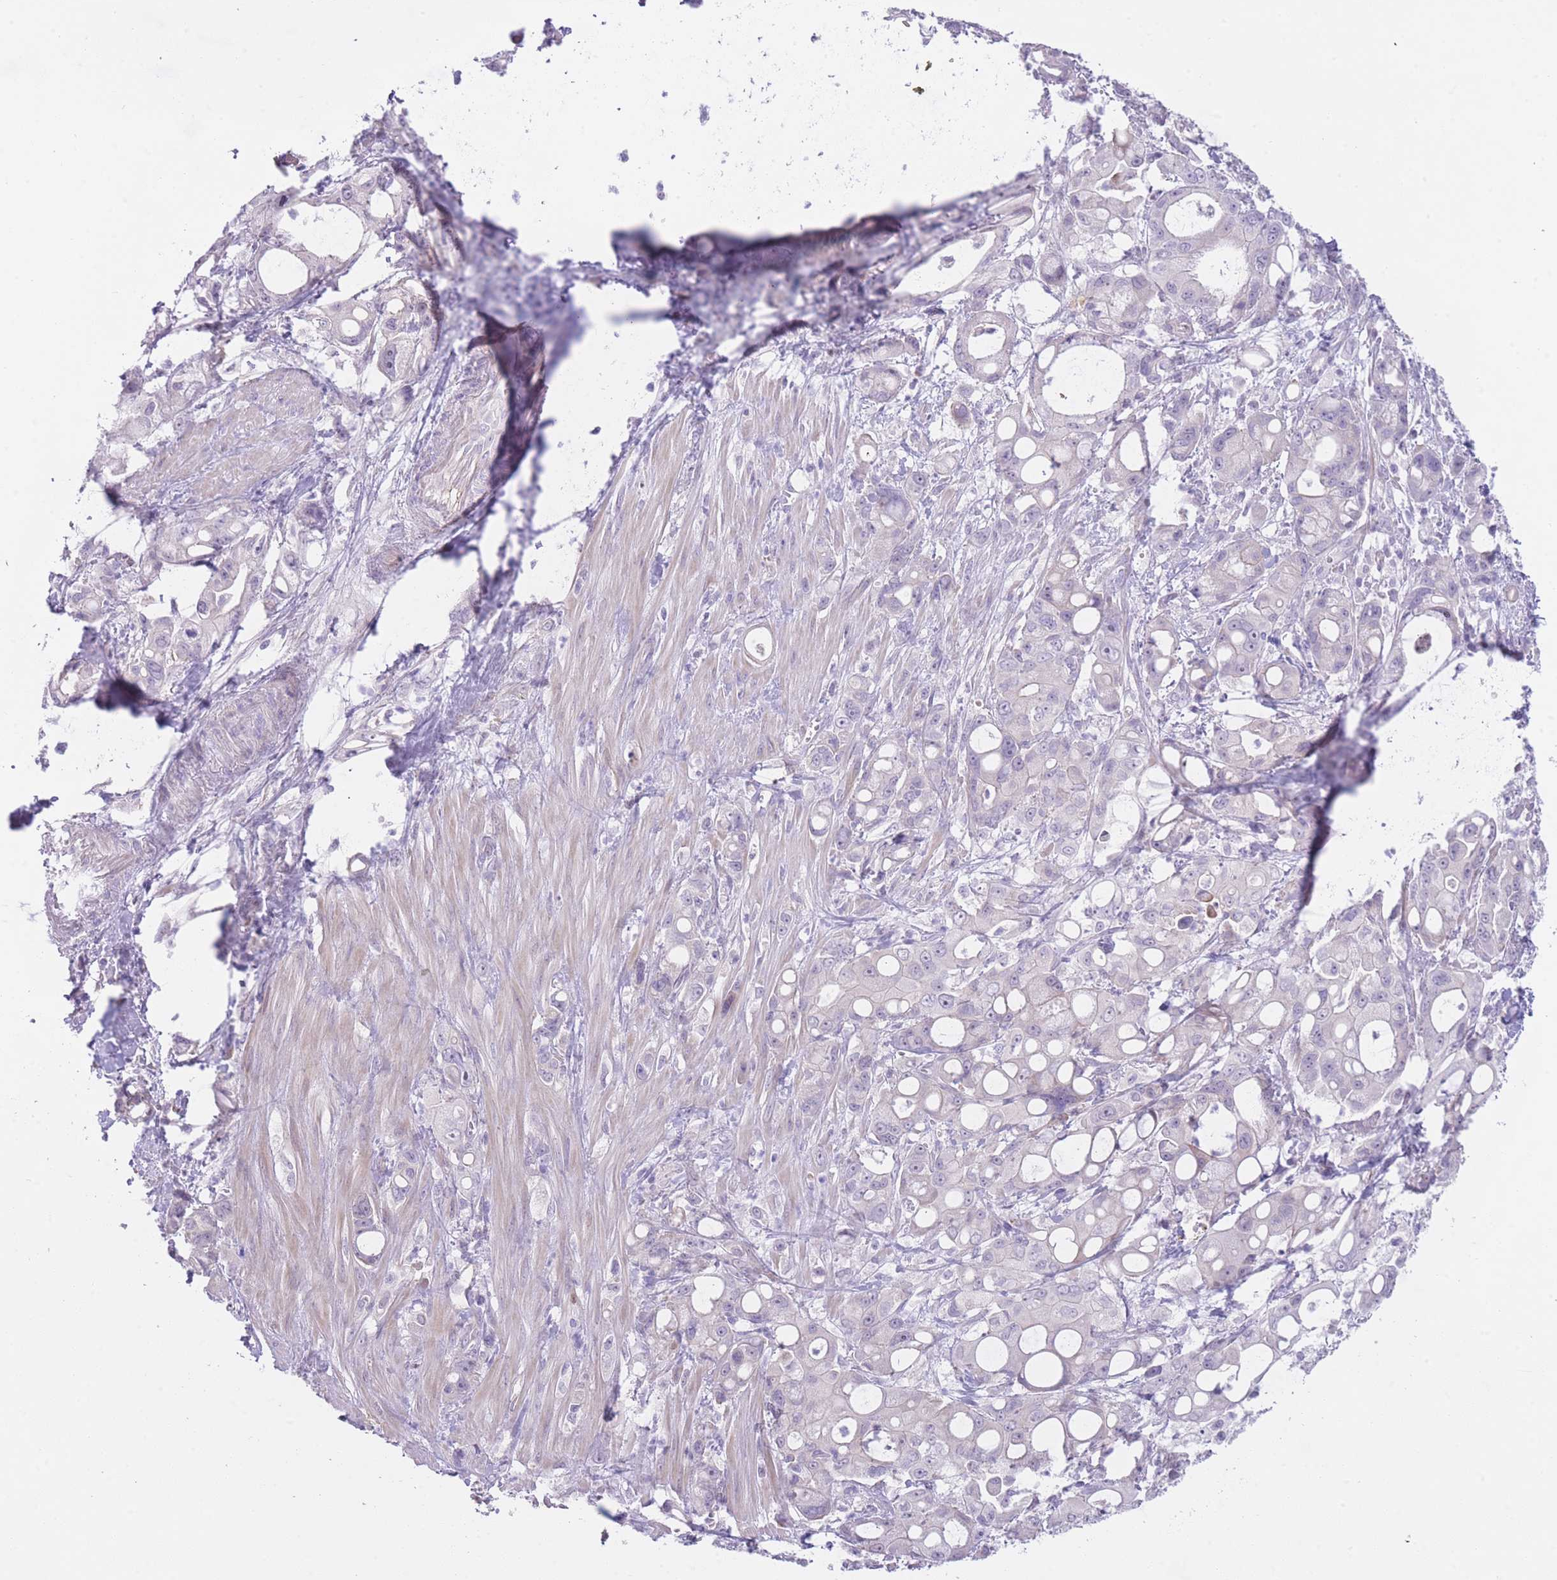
{"staining": {"intensity": "negative", "quantity": "none", "location": "none"}, "tissue": "pancreatic cancer", "cell_type": "Tumor cells", "image_type": "cancer", "snomed": [{"axis": "morphology", "description": "Adenocarcinoma, NOS"}, {"axis": "topography", "description": "Pancreas"}], "caption": "Tumor cells are negative for protein expression in human pancreatic cancer.", "gene": "IMPG1", "patient": {"sex": "male", "age": 68}}